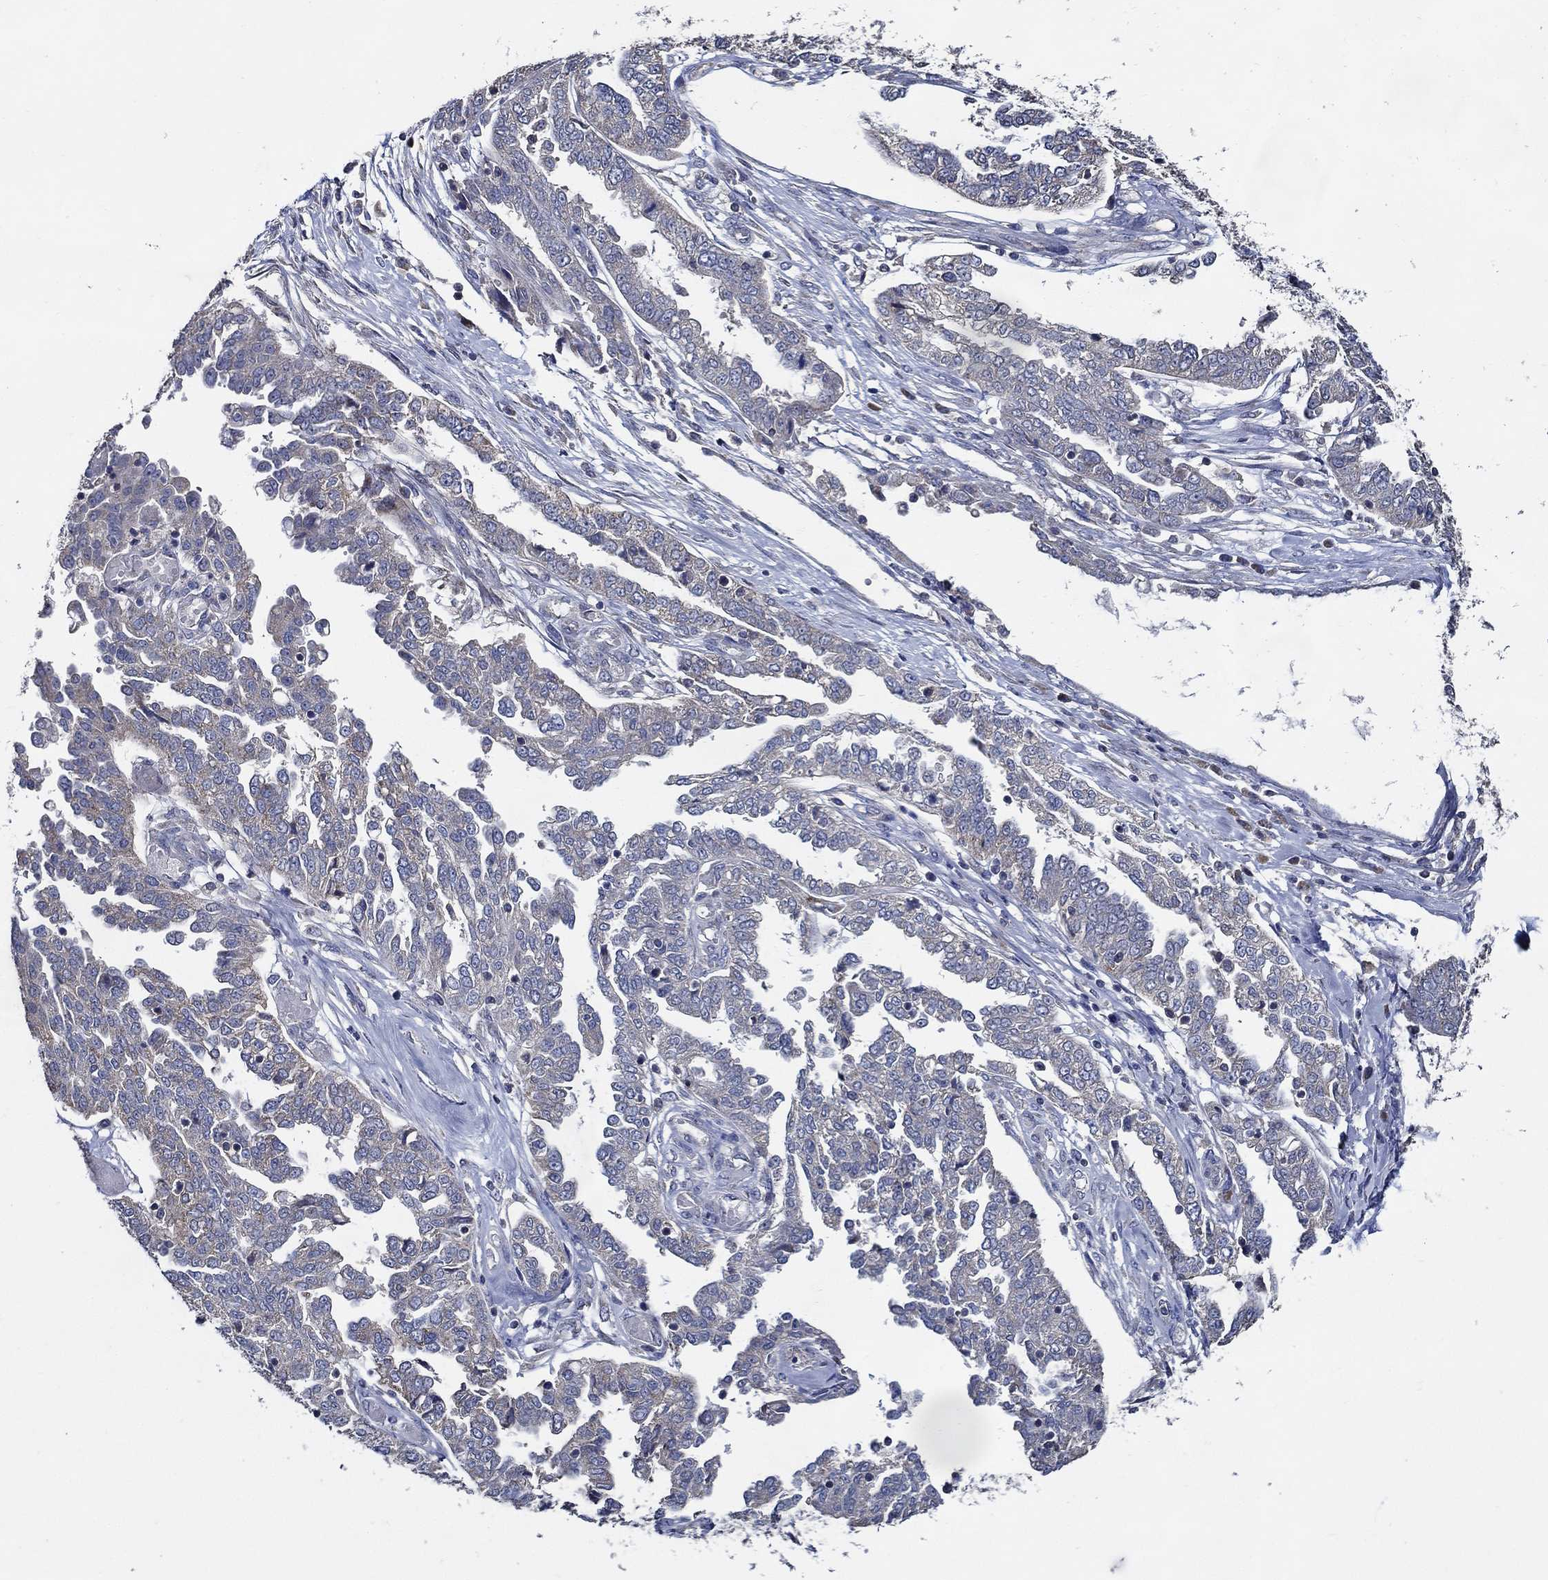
{"staining": {"intensity": "negative", "quantity": "none", "location": "none"}, "tissue": "ovarian cancer", "cell_type": "Tumor cells", "image_type": "cancer", "snomed": [{"axis": "morphology", "description": "Cystadenocarcinoma, serous, NOS"}, {"axis": "topography", "description": "Ovary"}], "caption": "The IHC histopathology image has no significant expression in tumor cells of ovarian cancer (serous cystadenocarcinoma) tissue. (Stains: DAB IHC with hematoxylin counter stain, Microscopy: brightfield microscopy at high magnification).", "gene": "WDR53", "patient": {"sex": "female", "age": 67}}